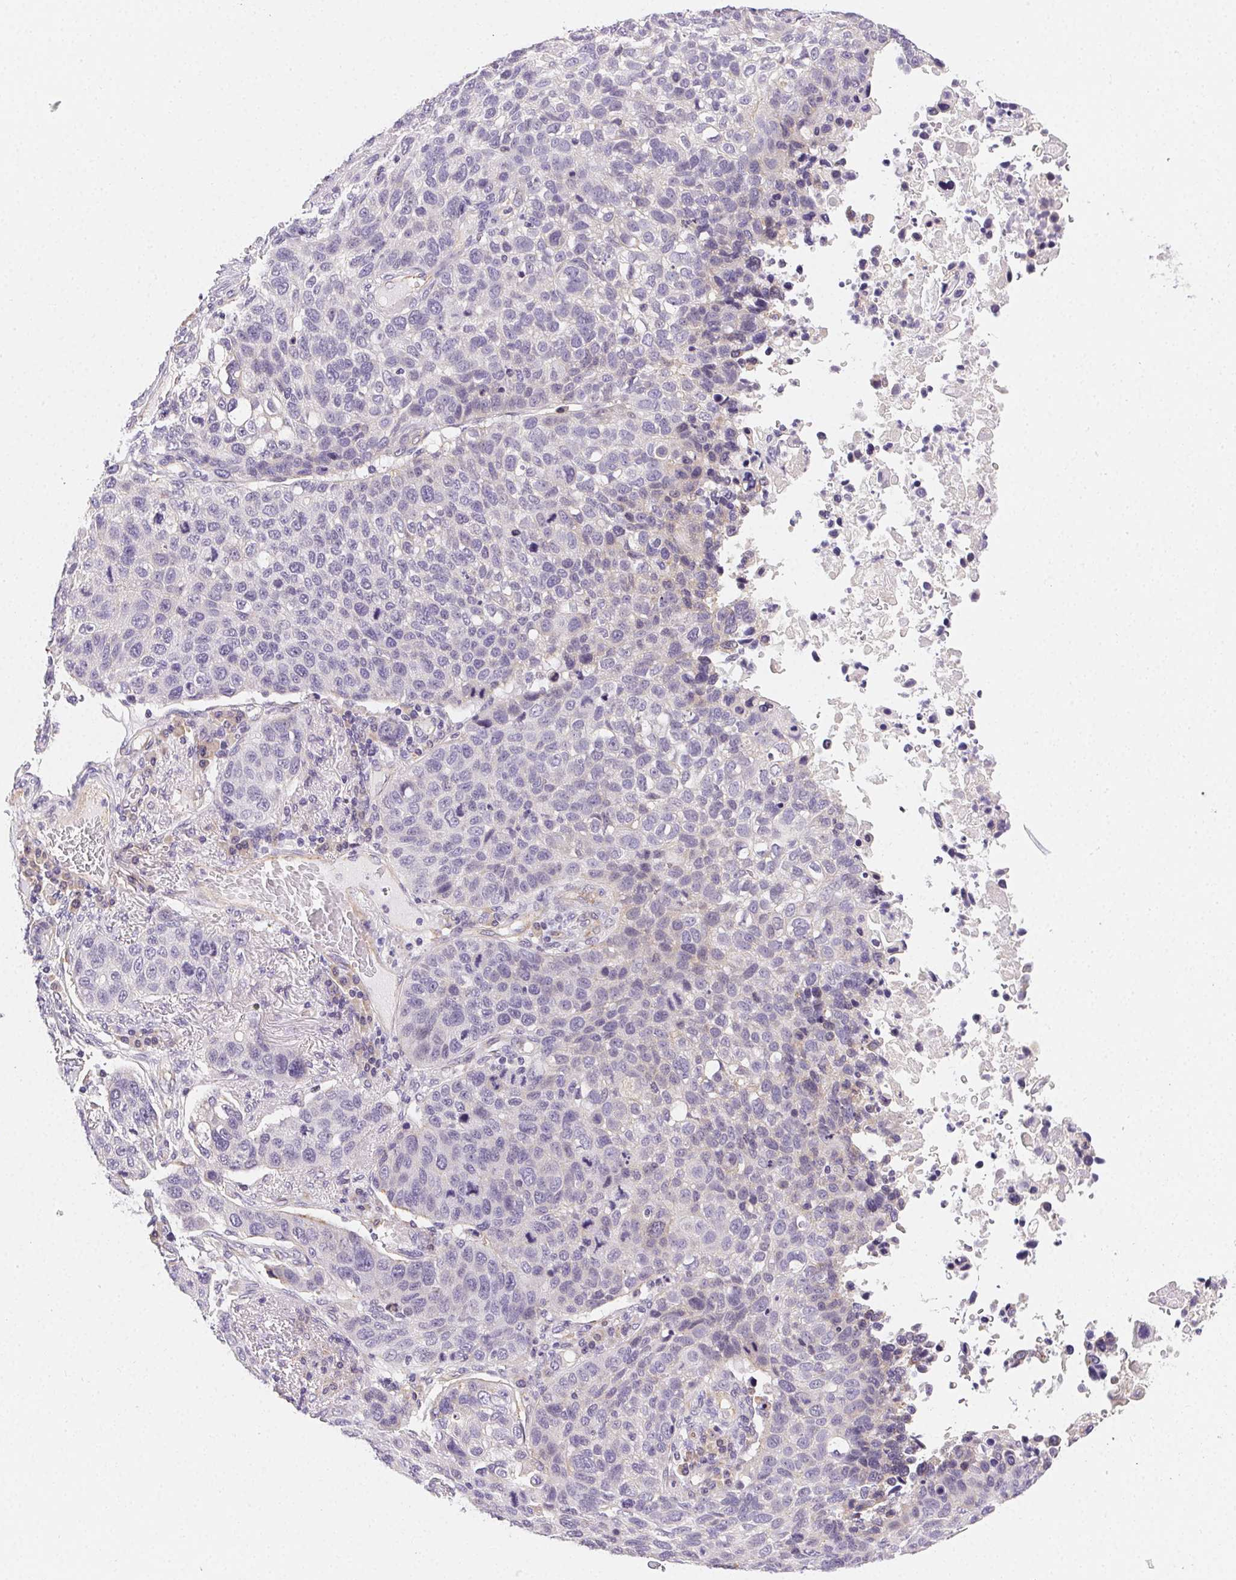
{"staining": {"intensity": "negative", "quantity": "none", "location": "none"}, "tissue": "lung cancer", "cell_type": "Tumor cells", "image_type": "cancer", "snomed": [{"axis": "morphology", "description": "Squamous cell carcinoma, NOS"}, {"axis": "topography", "description": "Lymph node"}, {"axis": "topography", "description": "Lung"}], "caption": "High magnification brightfield microscopy of lung cancer (squamous cell carcinoma) stained with DAB (brown) and counterstained with hematoxylin (blue): tumor cells show no significant expression.", "gene": "CSN1S1", "patient": {"sex": "male", "age": 61}}